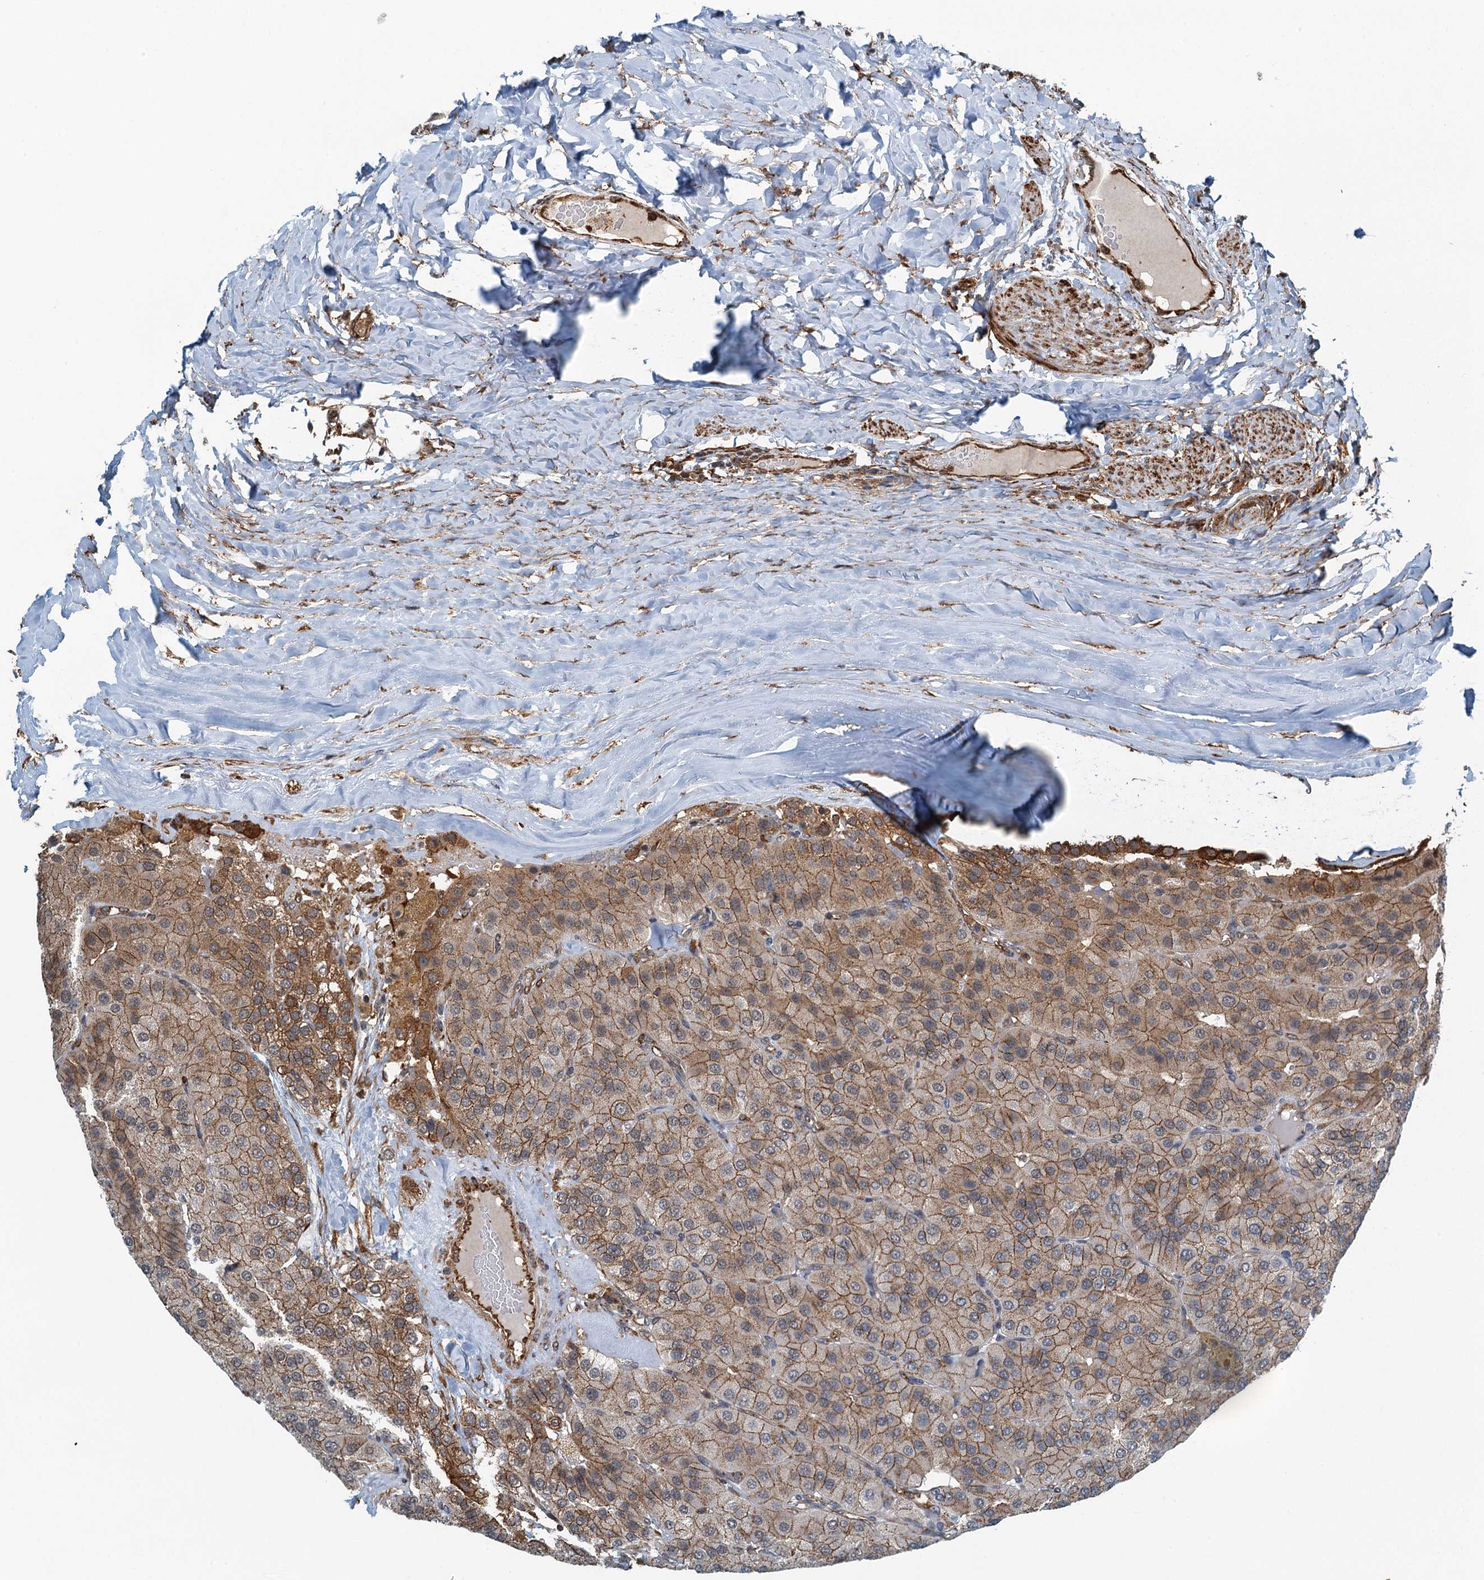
{"staining": {"intensity": "moderate", "quantity": ">75%", "location": "cytoplasmic/membranous"}, "tissue": "parathyroid gland", "cell_type": "Glandular cells", "image_type": "normal", "snomed": [{"axis": "morphology", "description": "Normal tissue, NOS"}, {"axis": "morphology", "description": "Adenoma, NOS"}, {"axis": "topography", "description": "Parathyroid gland"}], "caption": "This is a micrograph of immunohistochemistry (IHC) staining of benign parathyroid gland, which shows moderate expression in the cytoplasmic/membranous of glandular cells.", "gene": "WHAMM", "patient": {"sex": "female", "age": 86}}